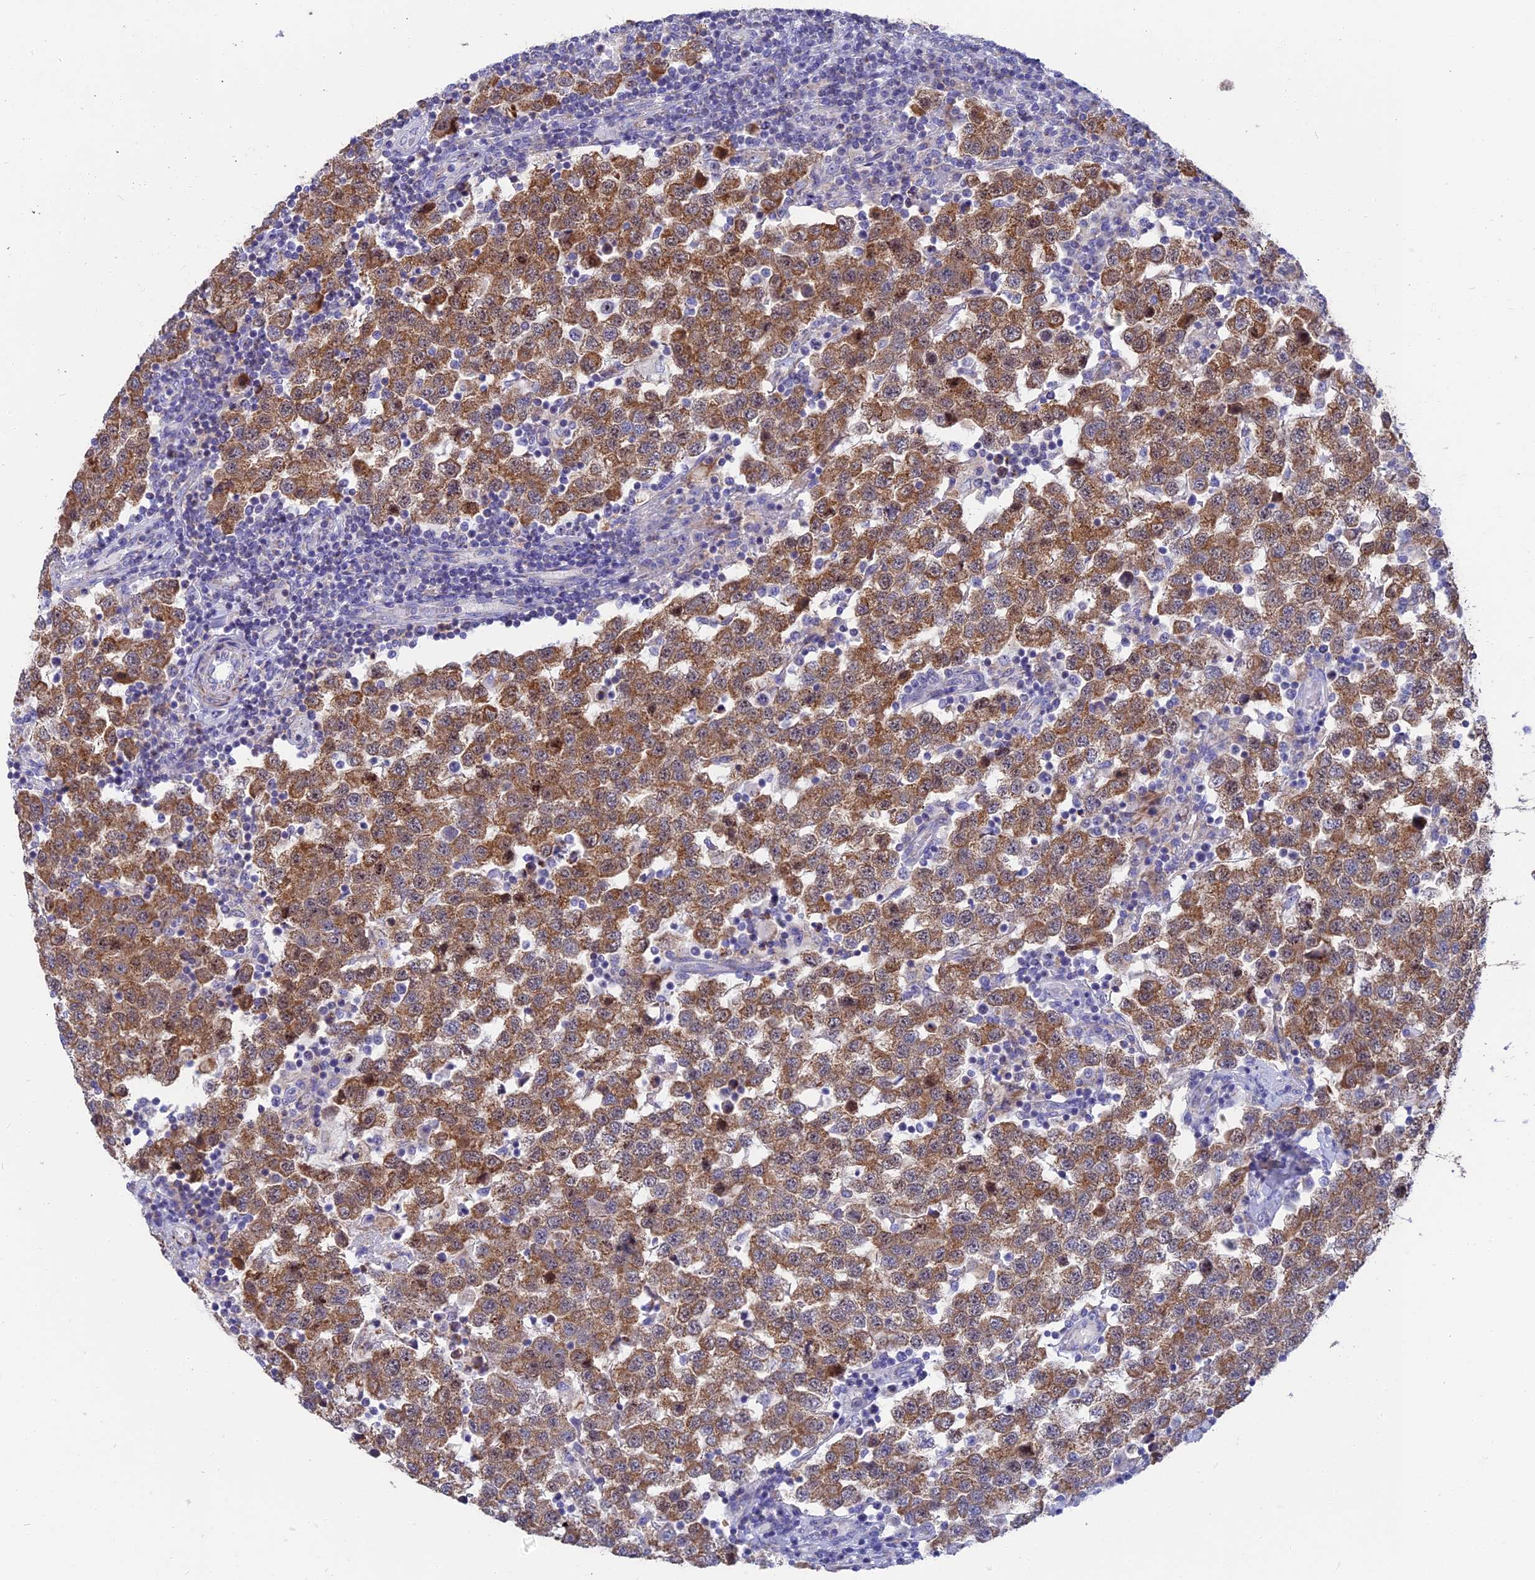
{"staining": {"intensity": "moderate", "quantity": ">75%", "location": "cytoplasmic/membranous"}, "tissue": "testis cancer", "cell_type": "Tumor cells", "image_type": "cancer", "snomed": [{"axis": "morphology", "description": "Seminoma, NOS"}, {"axis": "topography", "description": "Testis"}], "caption": "An immunohistochemistry (IHC) image of neoplastic tissue is shown. Protein staining in brown labels moderate cytoplasmic/membranous positivity in testis seminoma within tumor cells.", "gene": "DTWD1", "patient": {"sex": "male", "age": 34}}